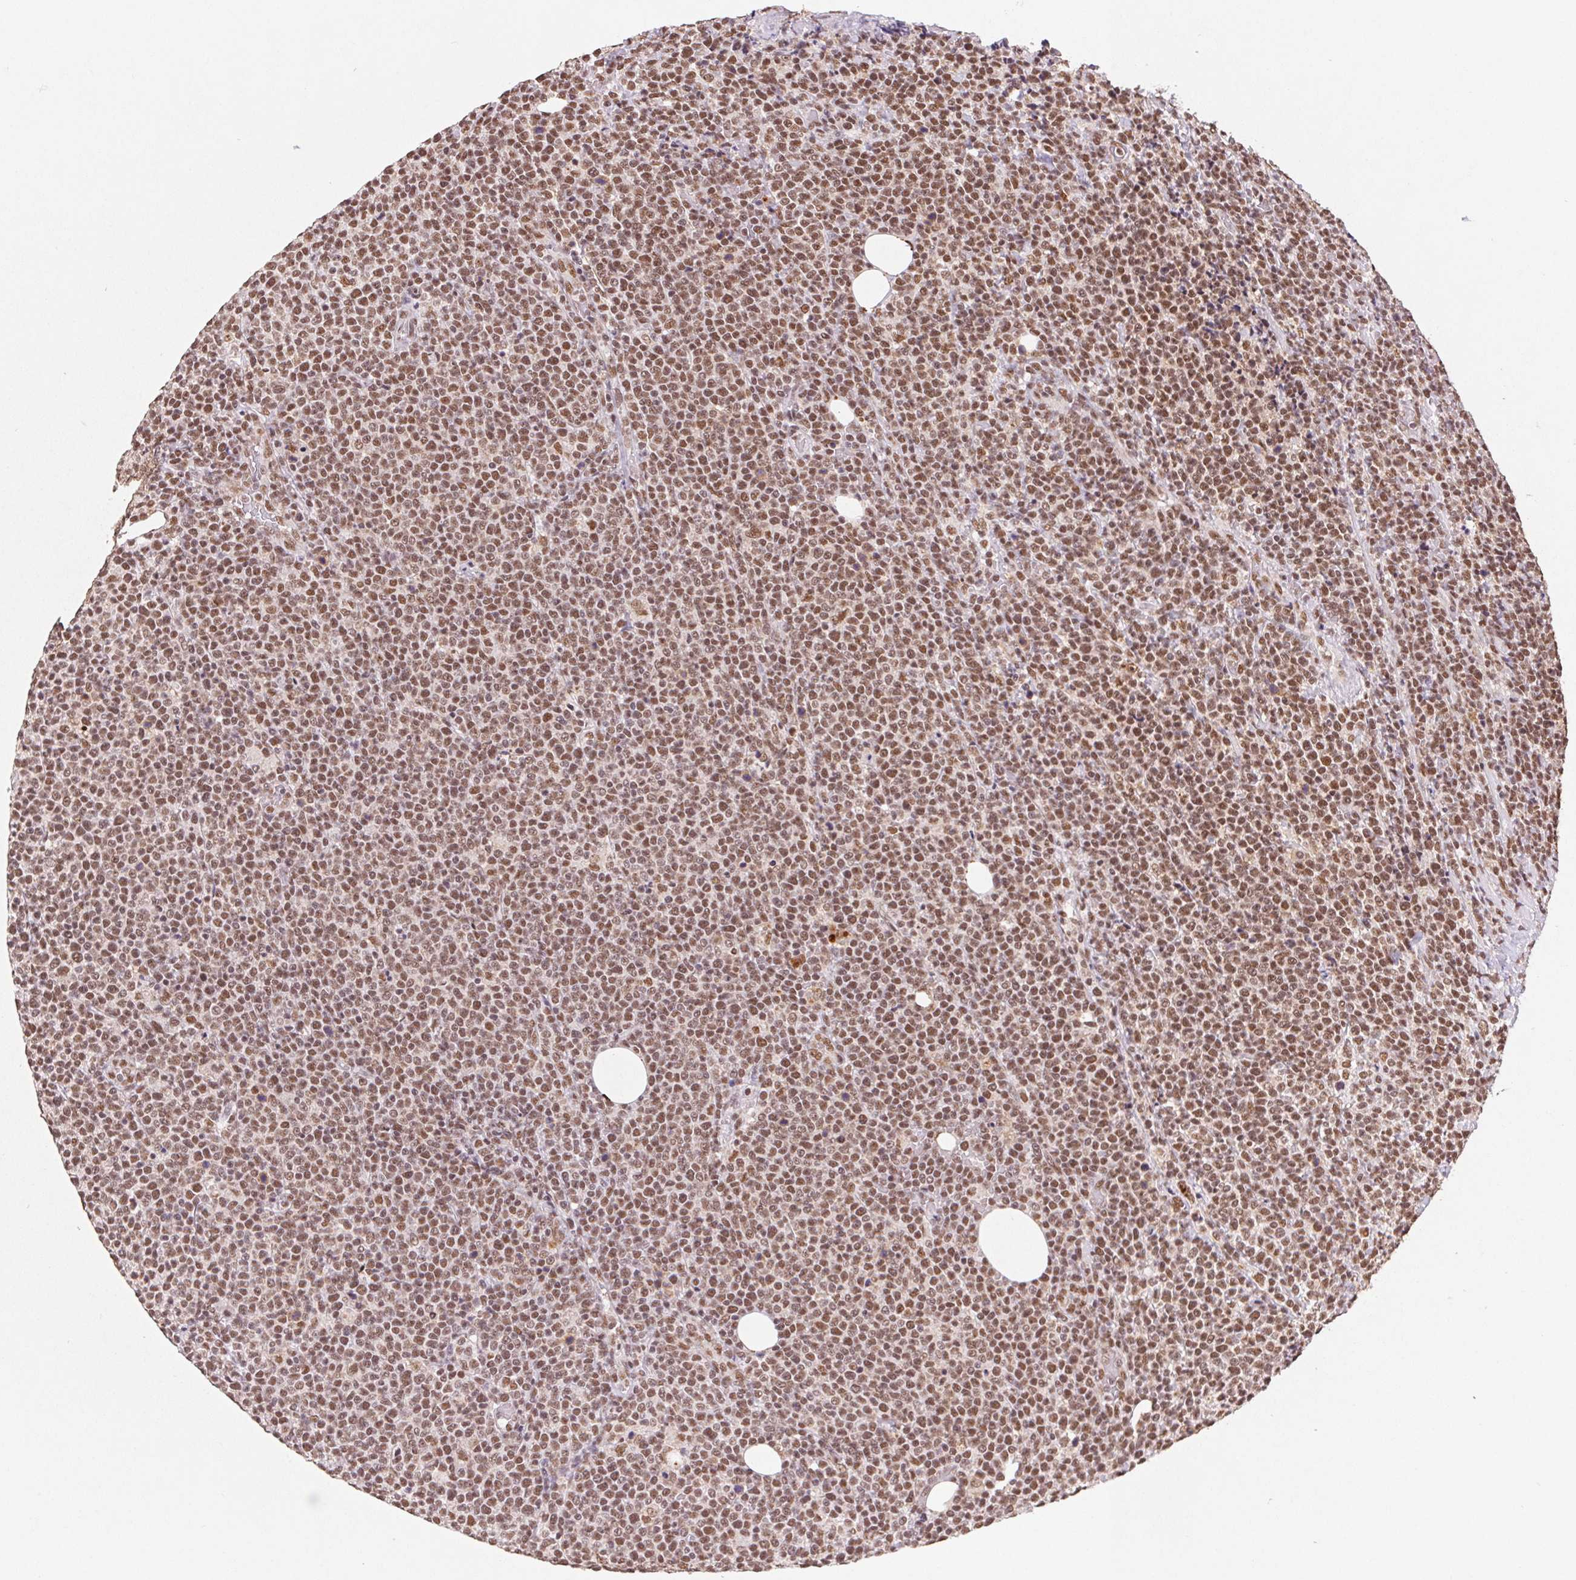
{"staining": {"intensity": "moderate", "quantity": ">75%", "location": "nuclear"}, "tissue": "lymphoma", "cell_type": "Tumor cells", "image_type": "cancer", "snomed": [{"axis": "morphology", "description": "Malignant lymphoma, non-Hodgkin's type, High grade"}, {"axis": "topography", "description": "Lymph node"}], "caption": "Immunohistochemical staining of lymphoma reveals medium levels of moderate nuclear expression in about >75% of tumor cells.", "gene": "SNRPG", "patient": {"sex": "male", "age": 61}}